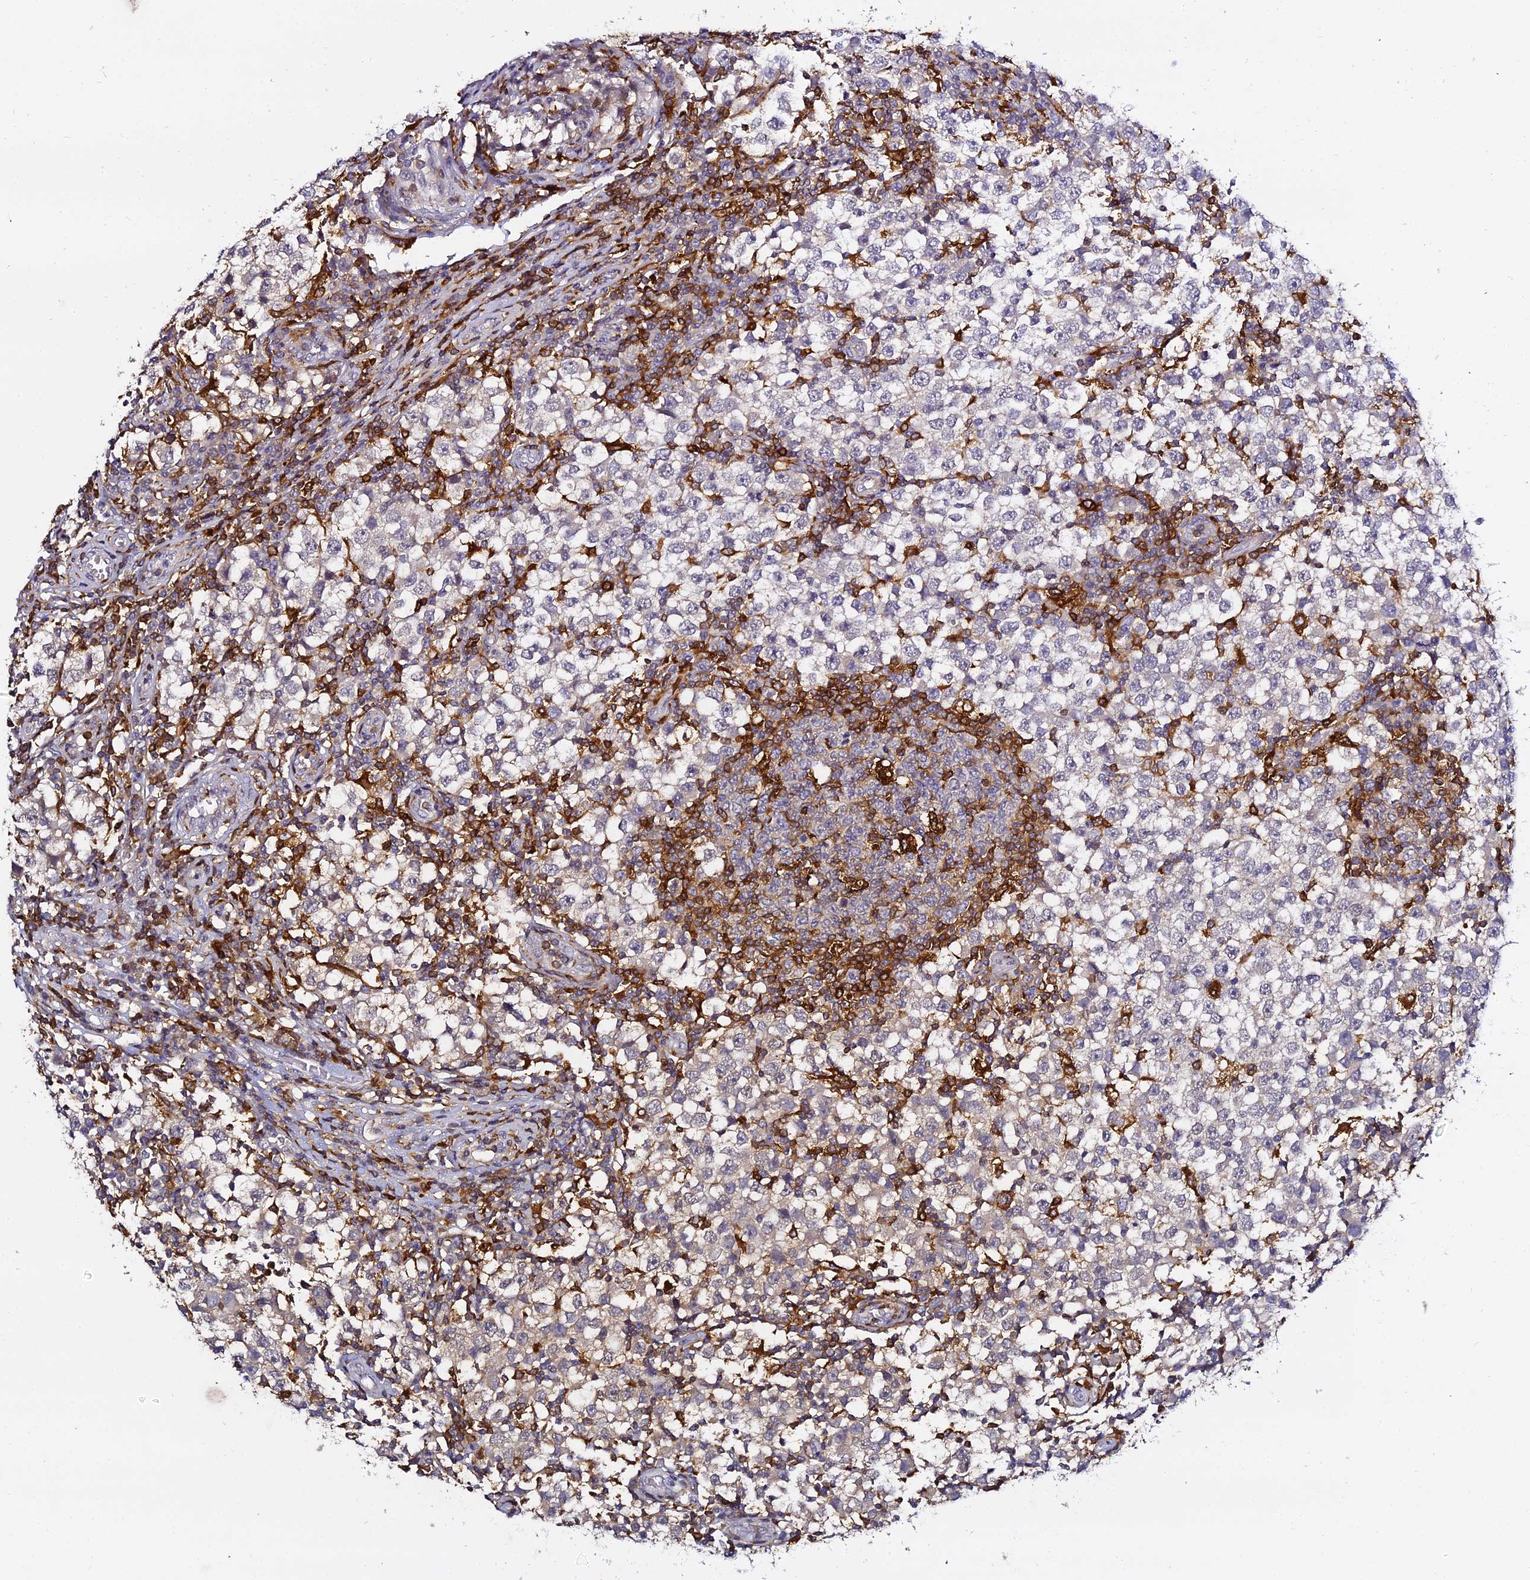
{"staining": {"intensity": "negative", "quantity": "none", "location": "none"}, "tissue": "testis cancer", "cell_type": "Tumor cells", "image_type": "cancer", "snomed": [{"axis": "morphology", "description": "Seminoma, NOS"}, {"axis": "topography", "description": "Testis"}], "caption": "Tumor cells are negative for brown protein staining in testis seminoma.", "gene": "IL4I1", "patient": {"sex": "male", "age": 65}}